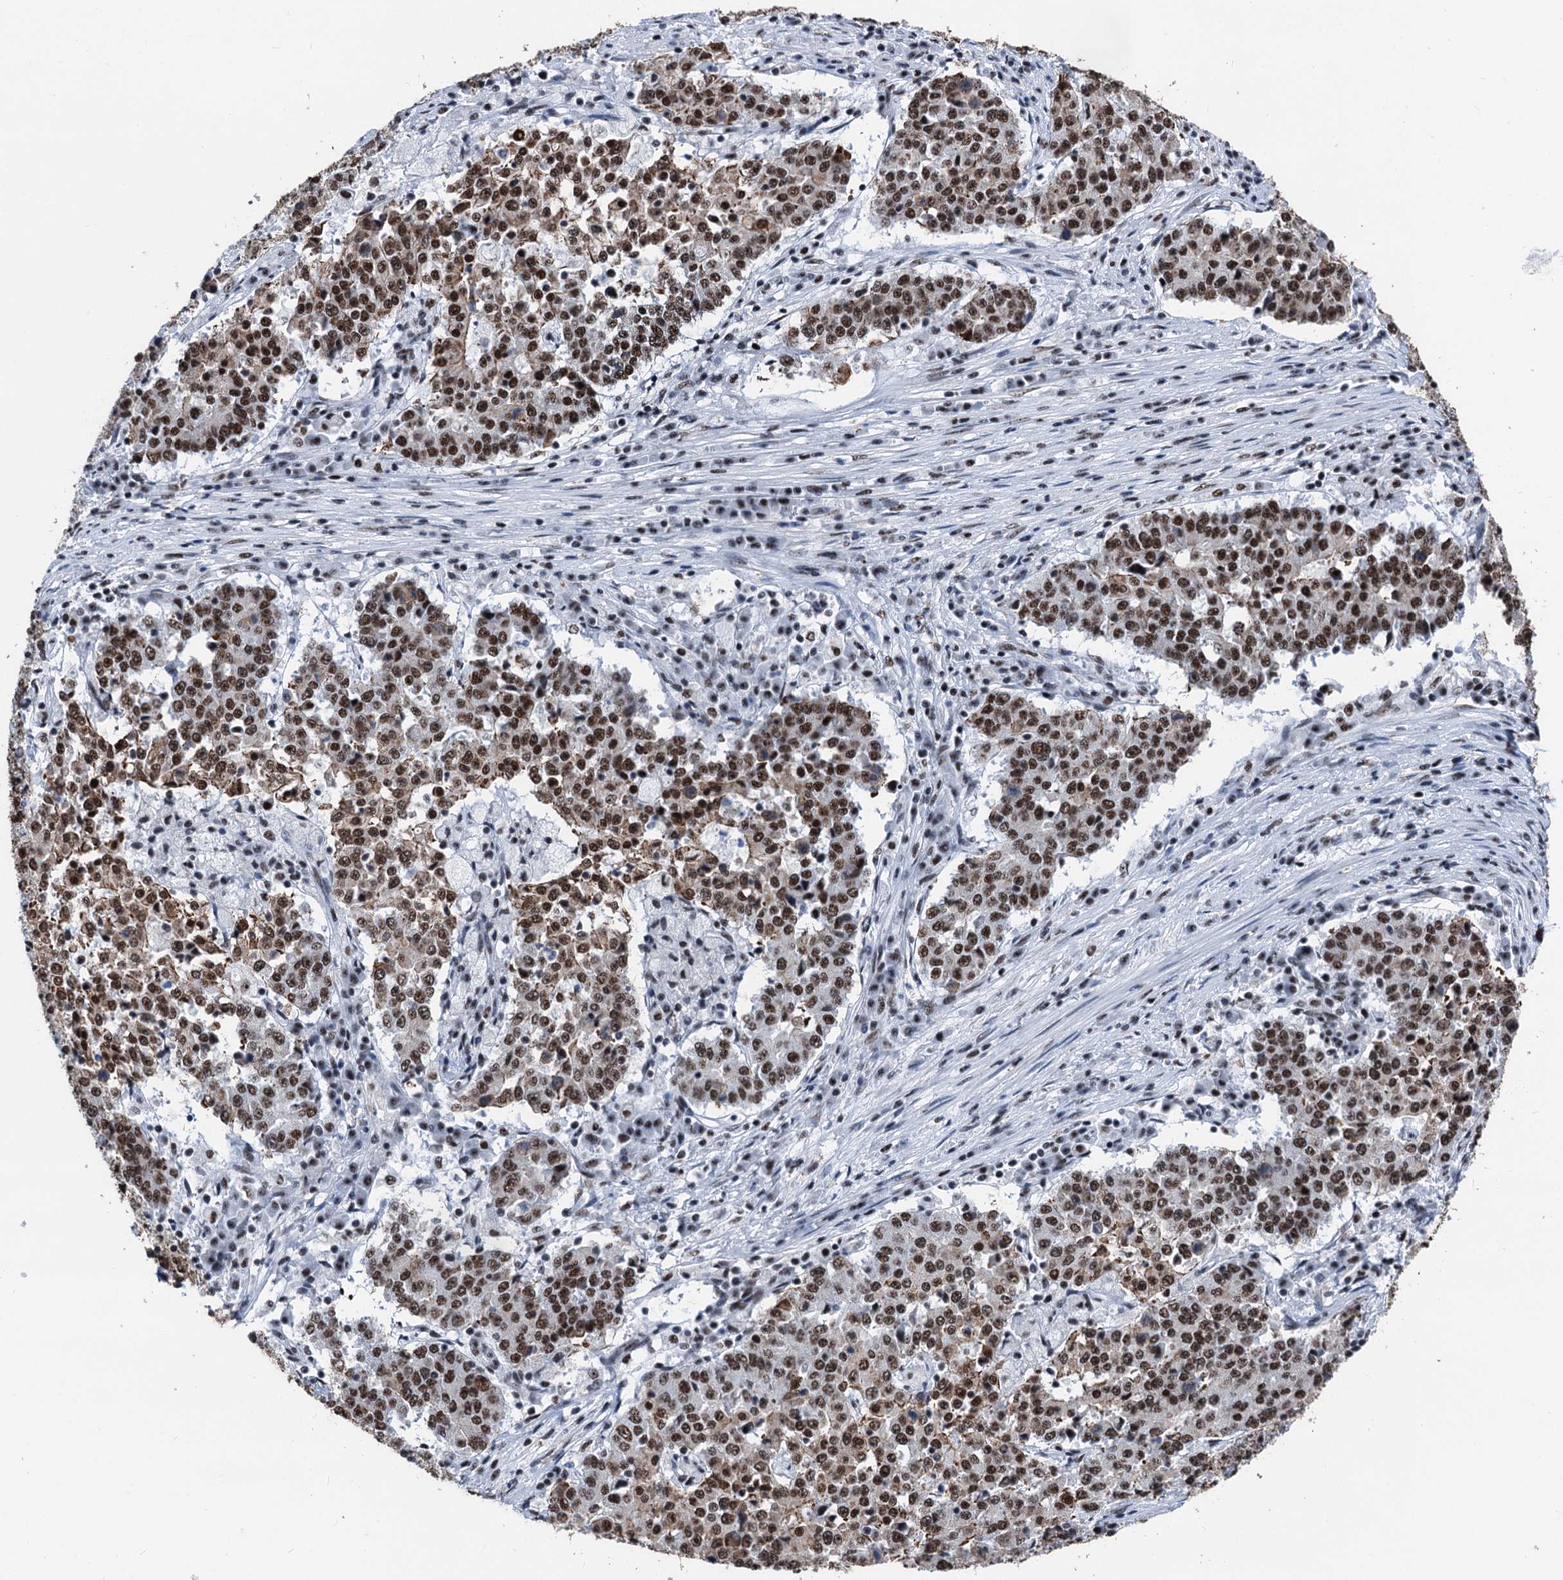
{"staining": {"intensity": "moderate", "quantity": ">75%", "location": "nuclear"}, "tissue": "stomach cancer", "cell_type": "Tumor cells", "image_type": "cancer", "snomed": [{"axis": "morphology", "description": "Adenocarcinoma, NOS"}, {"axis": "topography", "description": "Stomach"}], "caption": "Stomach adenocarcinoma tissue shows moderate nuclear positivity in about >75% of tumor cells, visualized by immunohistochemistry.", "gene": "DDX23", "patient": {"sex": "male", "age": 59}}